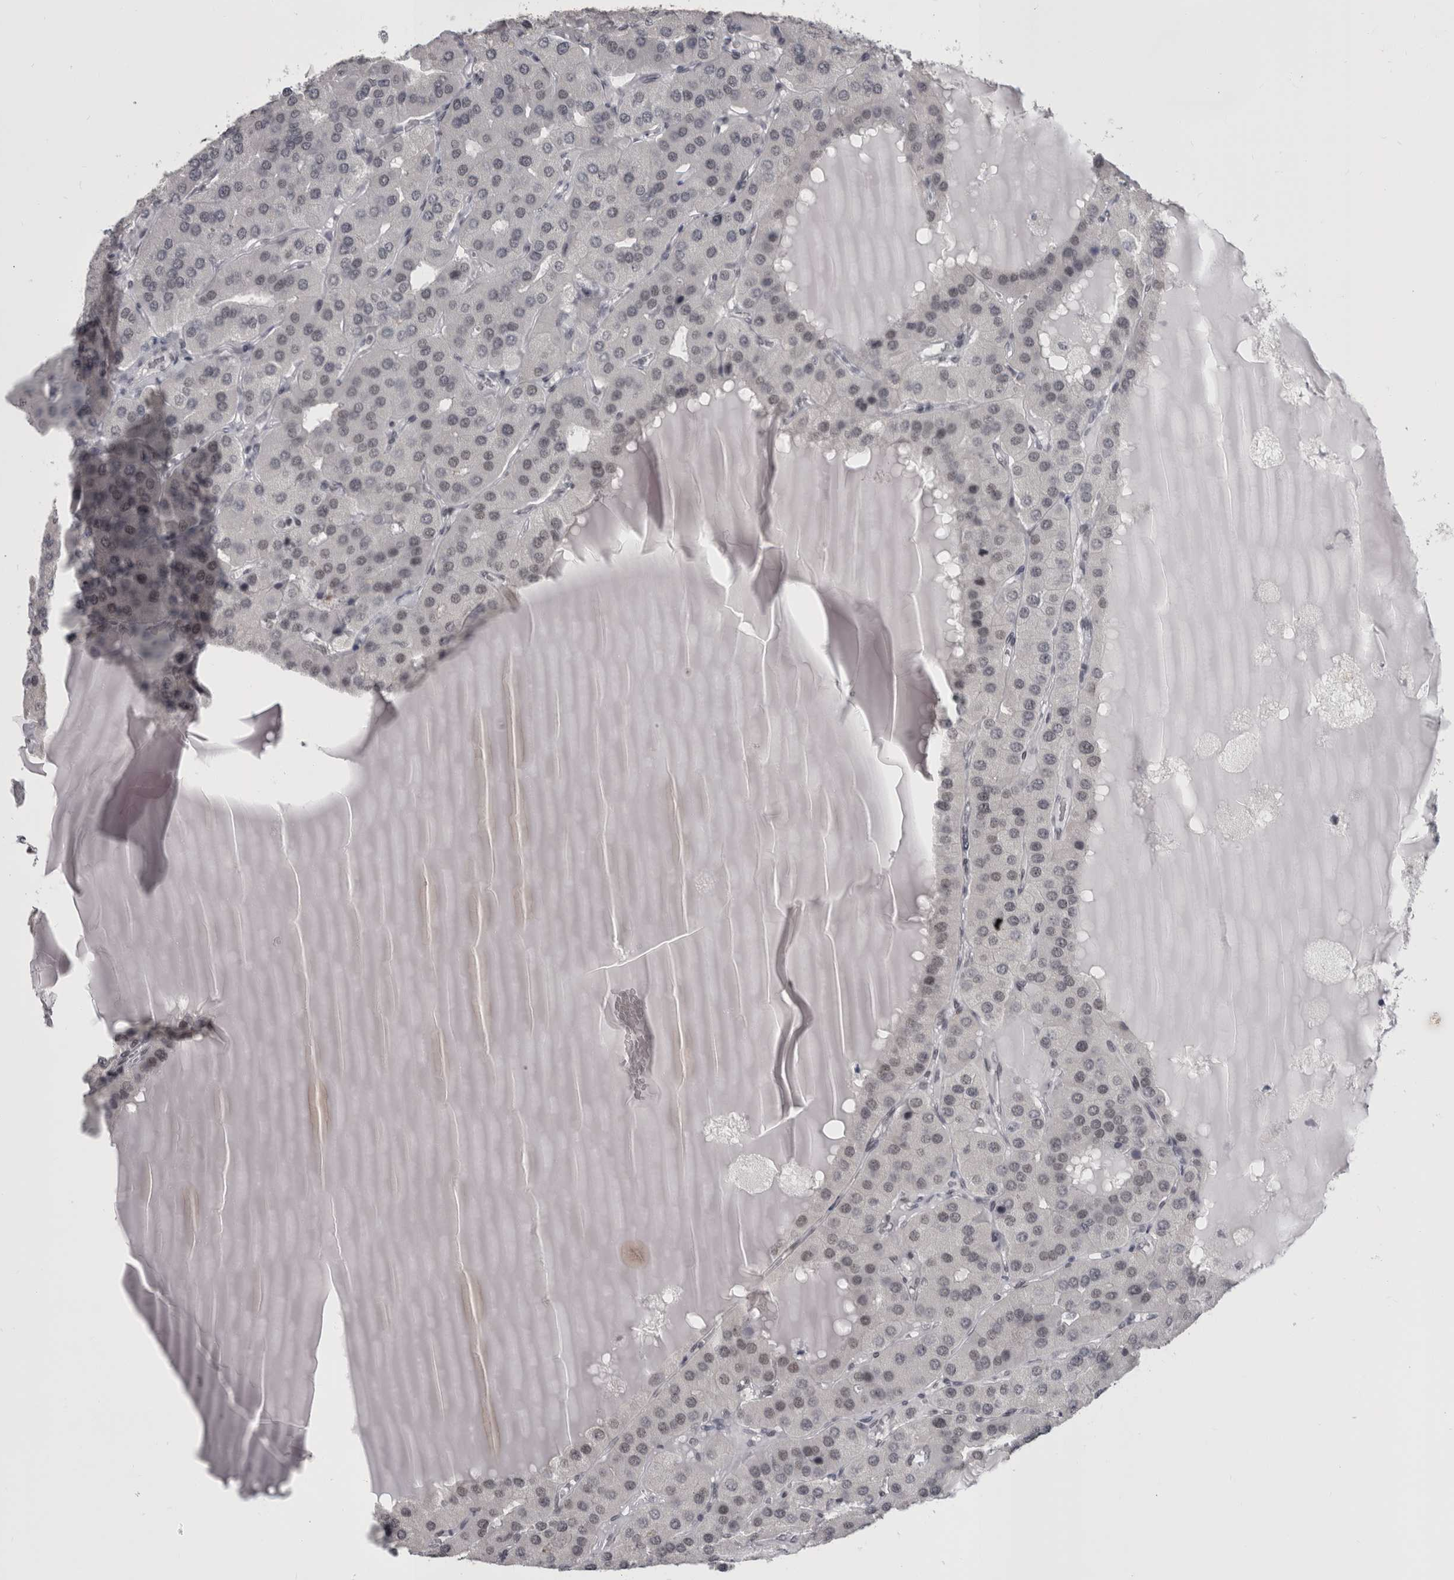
{"staining": {"intensity": "weak", "quantity": "25%-75%", "location": "nuclear"}, "tissue": "parathyroid gland", "cell_type": "Glandular cells", "image_type": "normal", "snomed": [{"axis": "morphology", "description": "Normal tissue, NOS"}, {"axis": "morphology", "description": "Adenoma, NOS"}, {"axis": "topography", "description": "Parathyroid gland"}], "caption": "High-power microscopy captured an immunohistochemistry (IHC) micrograph of unremarkable parathyroid gland, revealing weak nuclear positivity in about 25%-75% of glandular cells.", "gene": "ARID4B", "patient": {"sex": "female", "age": 86}}